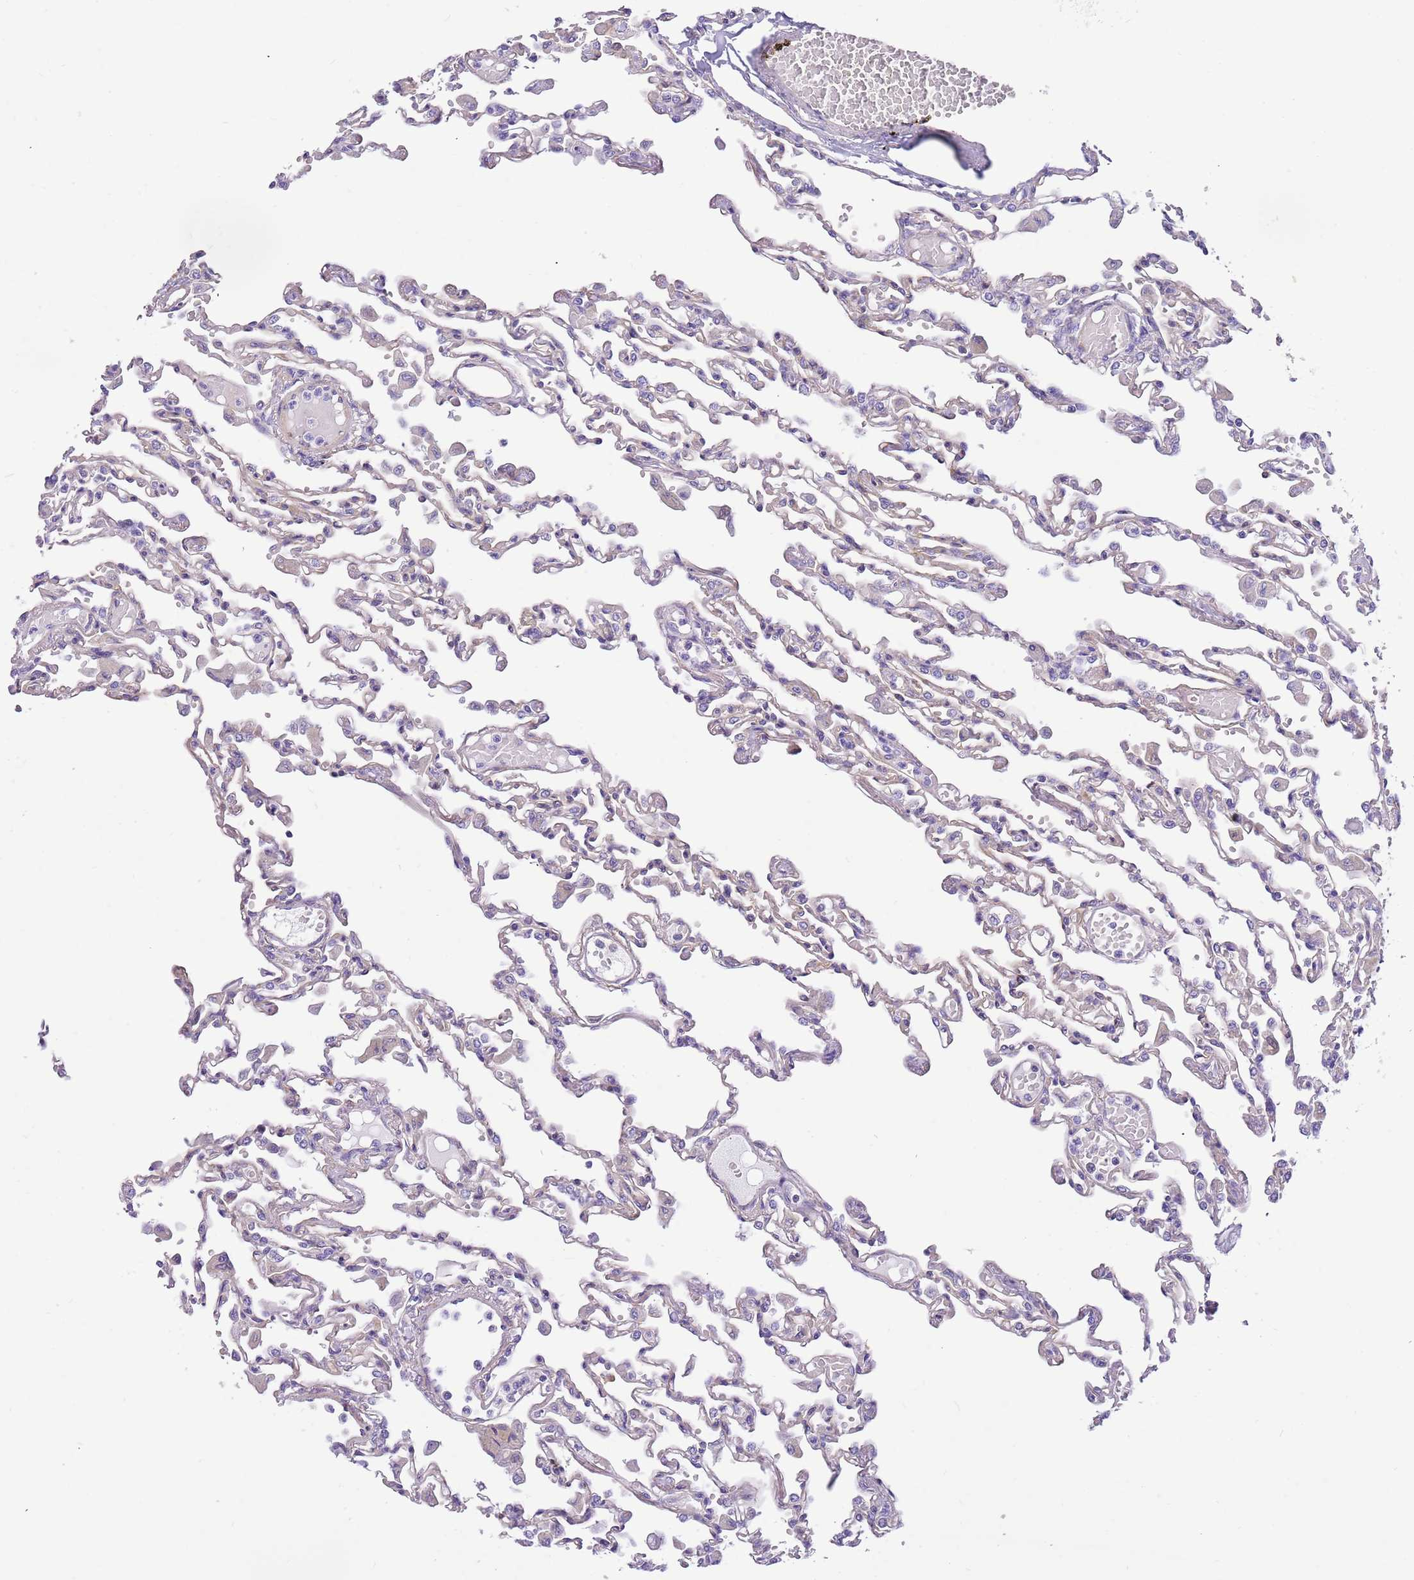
{"staining": {"intensity": "moderate", "quantity": "<25%", "location": "cytoplasmic/membranous"}, "tissue": "lung", "cell_type": "Alveolar cells", "image_type": "normal", "snomed": [{"axis": "morphology", "description": "Normal tissue, NOS"}, {"axis": "topography", "description": "Bronchus"}, {"axis": "topography", "description": "Lung"}], "caption": "Immunohistochemistry photomicrograph of benign lung stained for a protein (brown), which reveals low levels of moderate cytoplasmic/membranous positivity in approximately <25% of alveolar cells.", "gene": "SERINC3", "patient": {"sex": "female", "age": 49}}